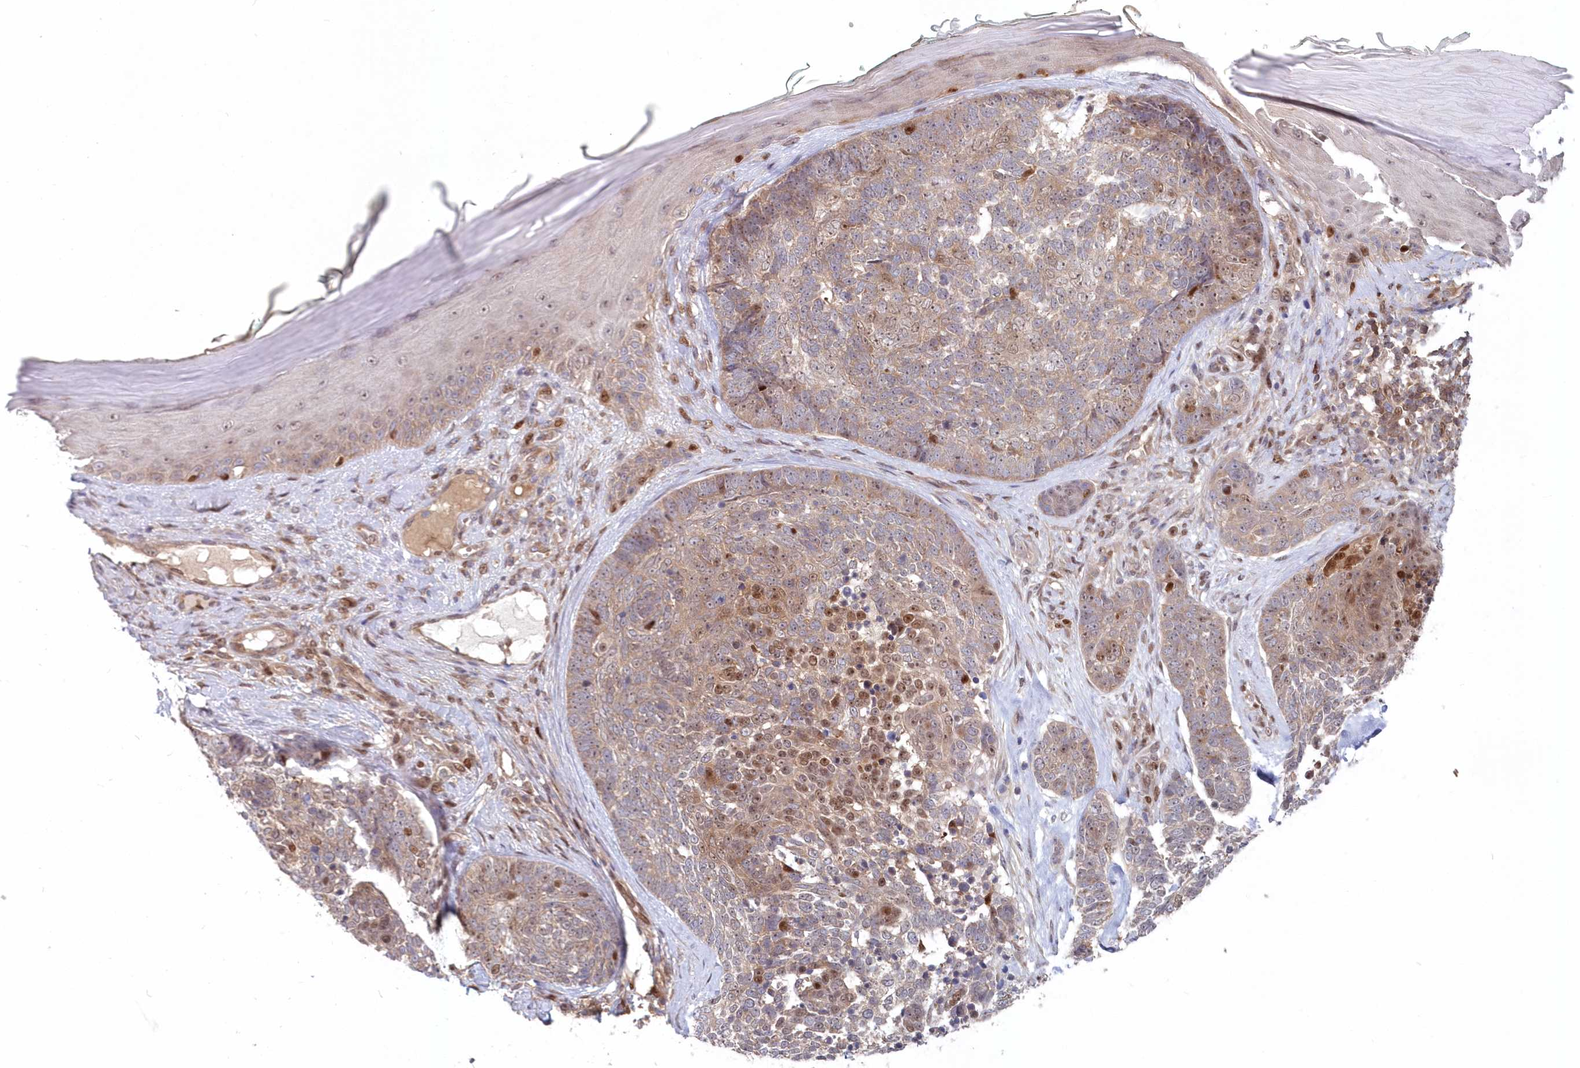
{"staining": {"intensity": "moderate", "quantity": ">75%", "location": "cytoplasmic/membranous,nuclear"}, "tissue": "skin cancer", "cell_type": "Tumor cells", "image_type": "cancer", "snomed": [{"axis": "morphology", "description": "Basal cell carcinoma"}, {"axis": "topography", "description": "Skin"}], "caption": "Basal cell carcinoma (skin) stained with a protein marker displays moderate staining in tumor cells.", "gene": "ABHD14B", "patient": {"sex": "female", "age": 81}}